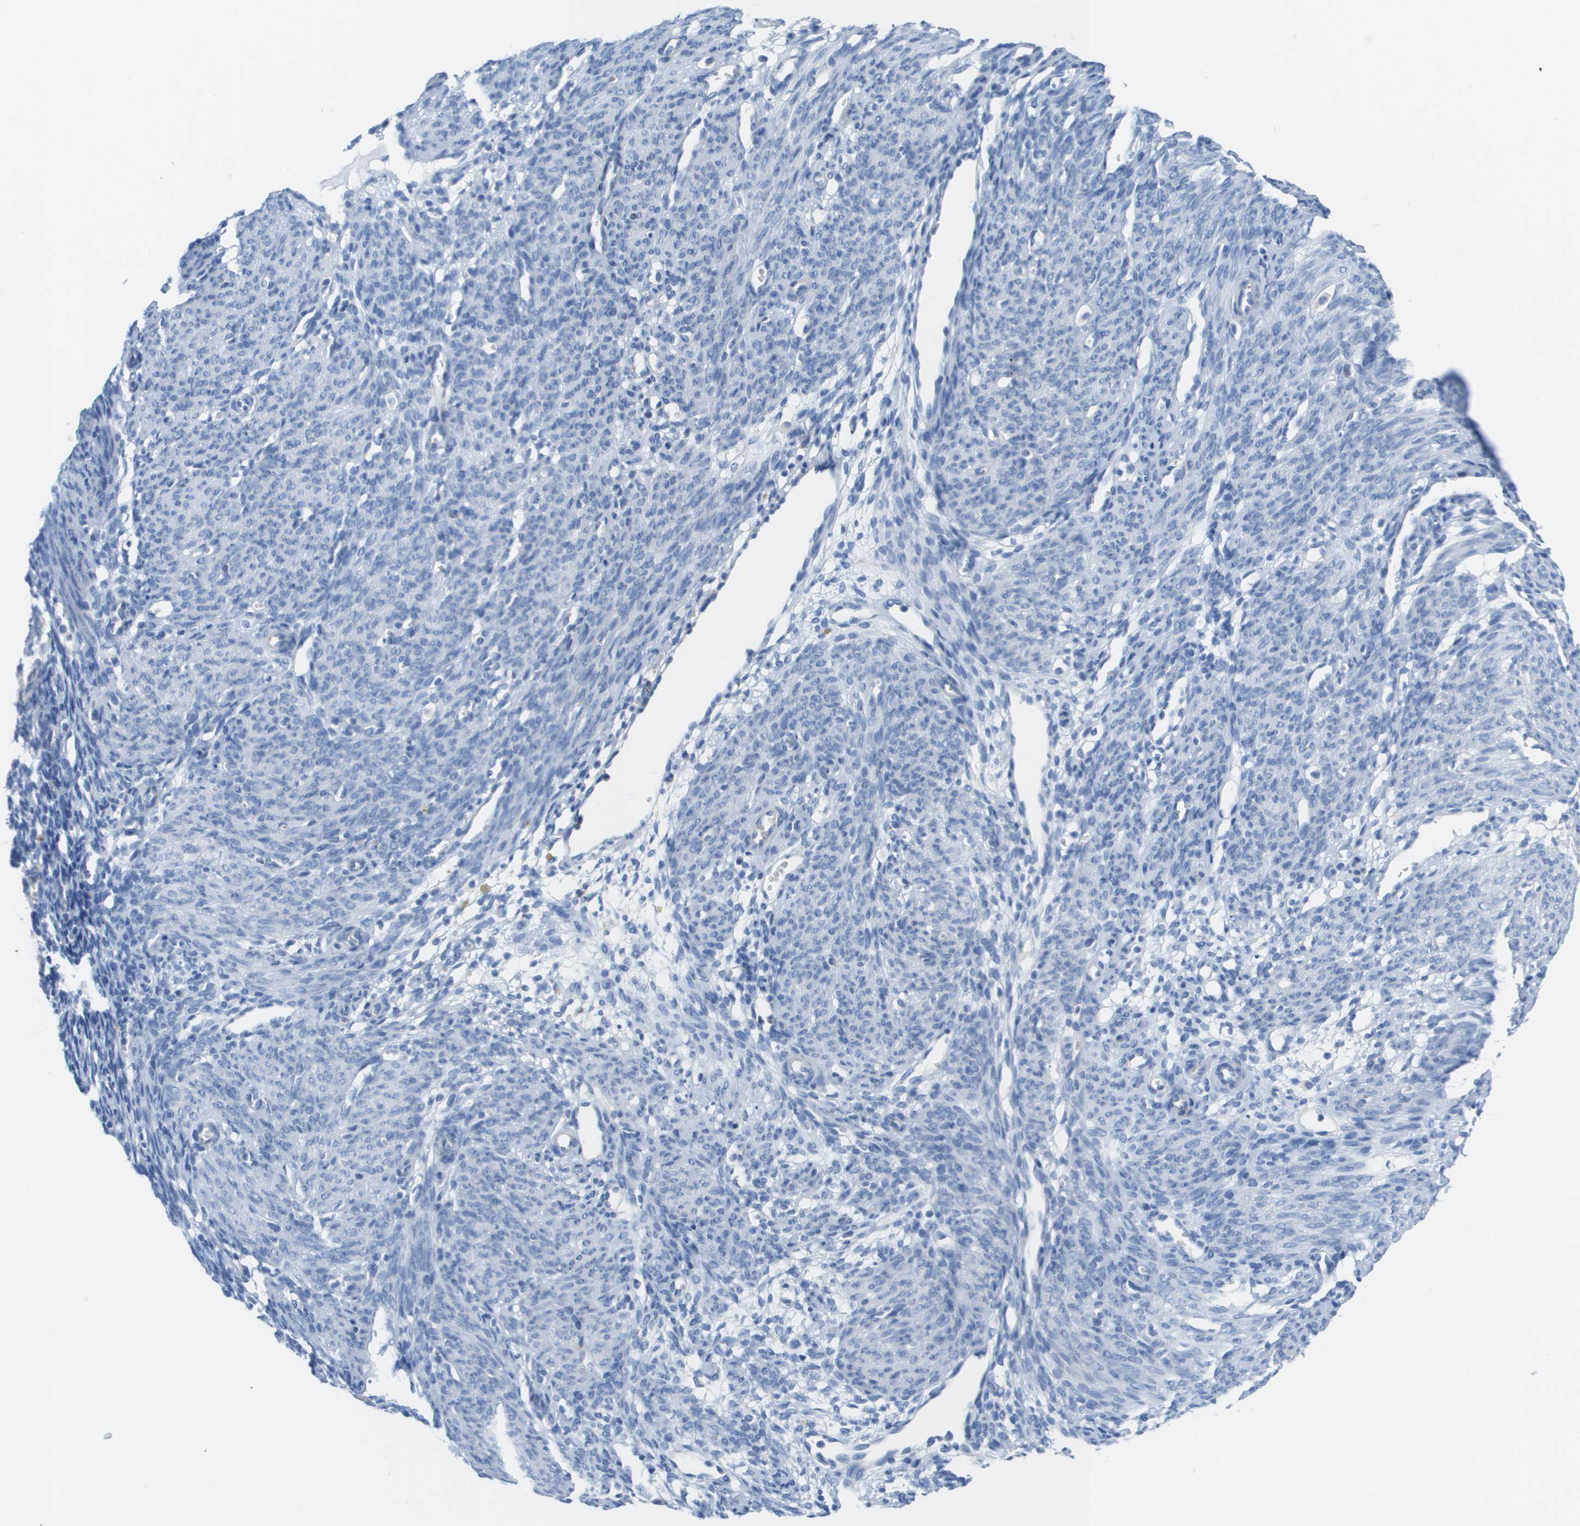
{"staining": {"intensity": "negative", "quantity": "none", "location": "none"}, "tissue": "endometrium", "cell_type": "Cells in endometrial stroma", "image_type": "normal", "snomed": [{"axis": "morphology", "description": "Normal tissue, NOS"}, {"axis": "morphology", "description": "Adenocarcinoma, NOS"}, {"axis": "topography", "description": "Endometrium"}, {"axis": "topography", "description": "Ovary"}], "caption": "This is an immunohistochemistry image of benign human endometrium. There is no staining in cells in endometrial stroma.", "gene": "CD46", "patient": {"sex": "female", "age": 68}}